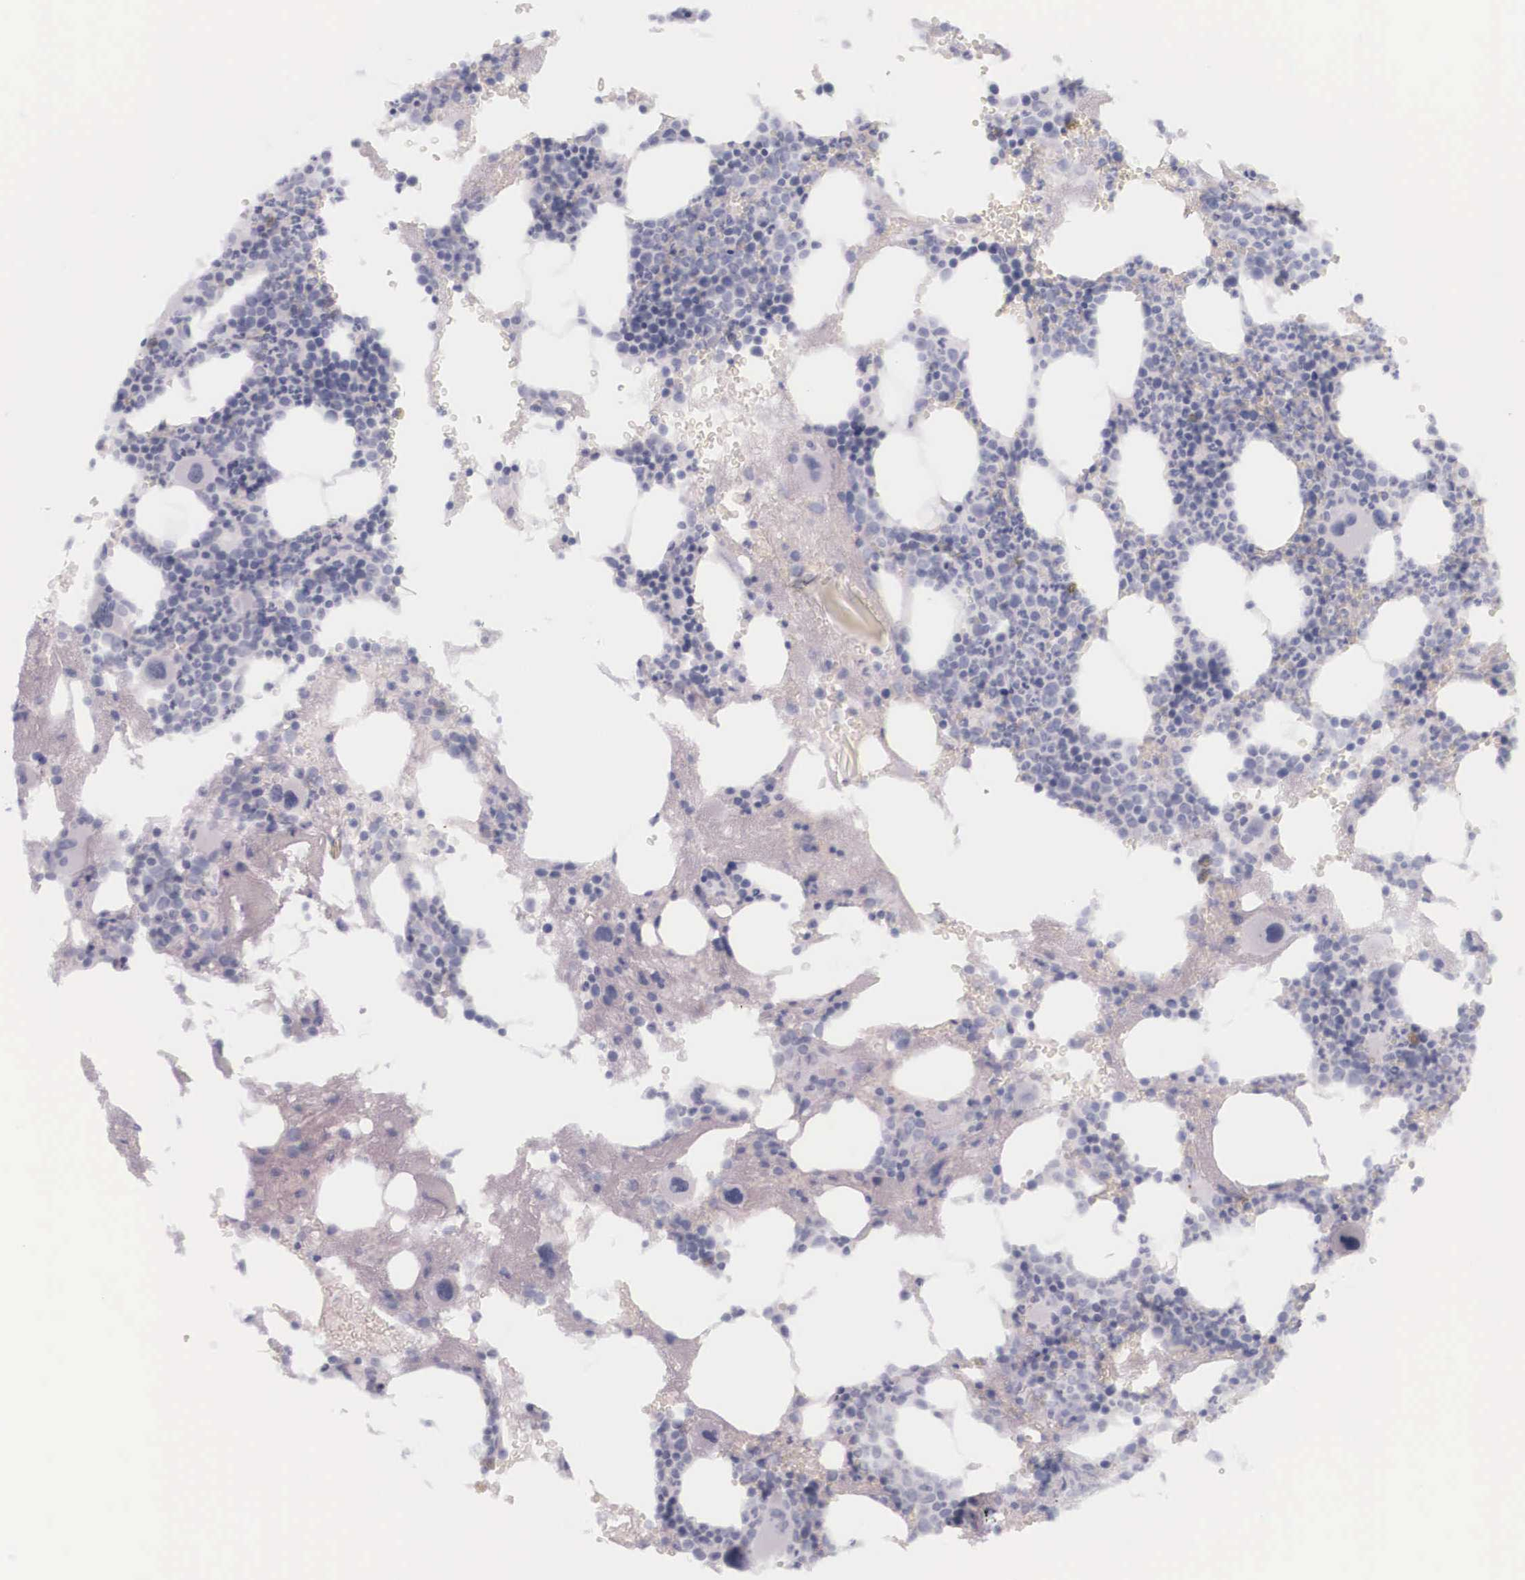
{"staining": {"intensity": "negative", "quantity": "none", "location": "none"}, "tissue": "bone marrow", "cell_type": "Hematopoietic cells", "image_type": "normal", "snomed": [{"axis": "morphology", "description": "Normal tissue, NOS"}, {"axis": "topography", "description": "Bone marrow"}], "caption": "Immunohistochemistry histopathology image of normal human bone marrow stained for a protein (brown), which reveals no positivity in hematopoietic cells.", "gene": "KRT14", "patient": {"sex": "male", "age": 75}}